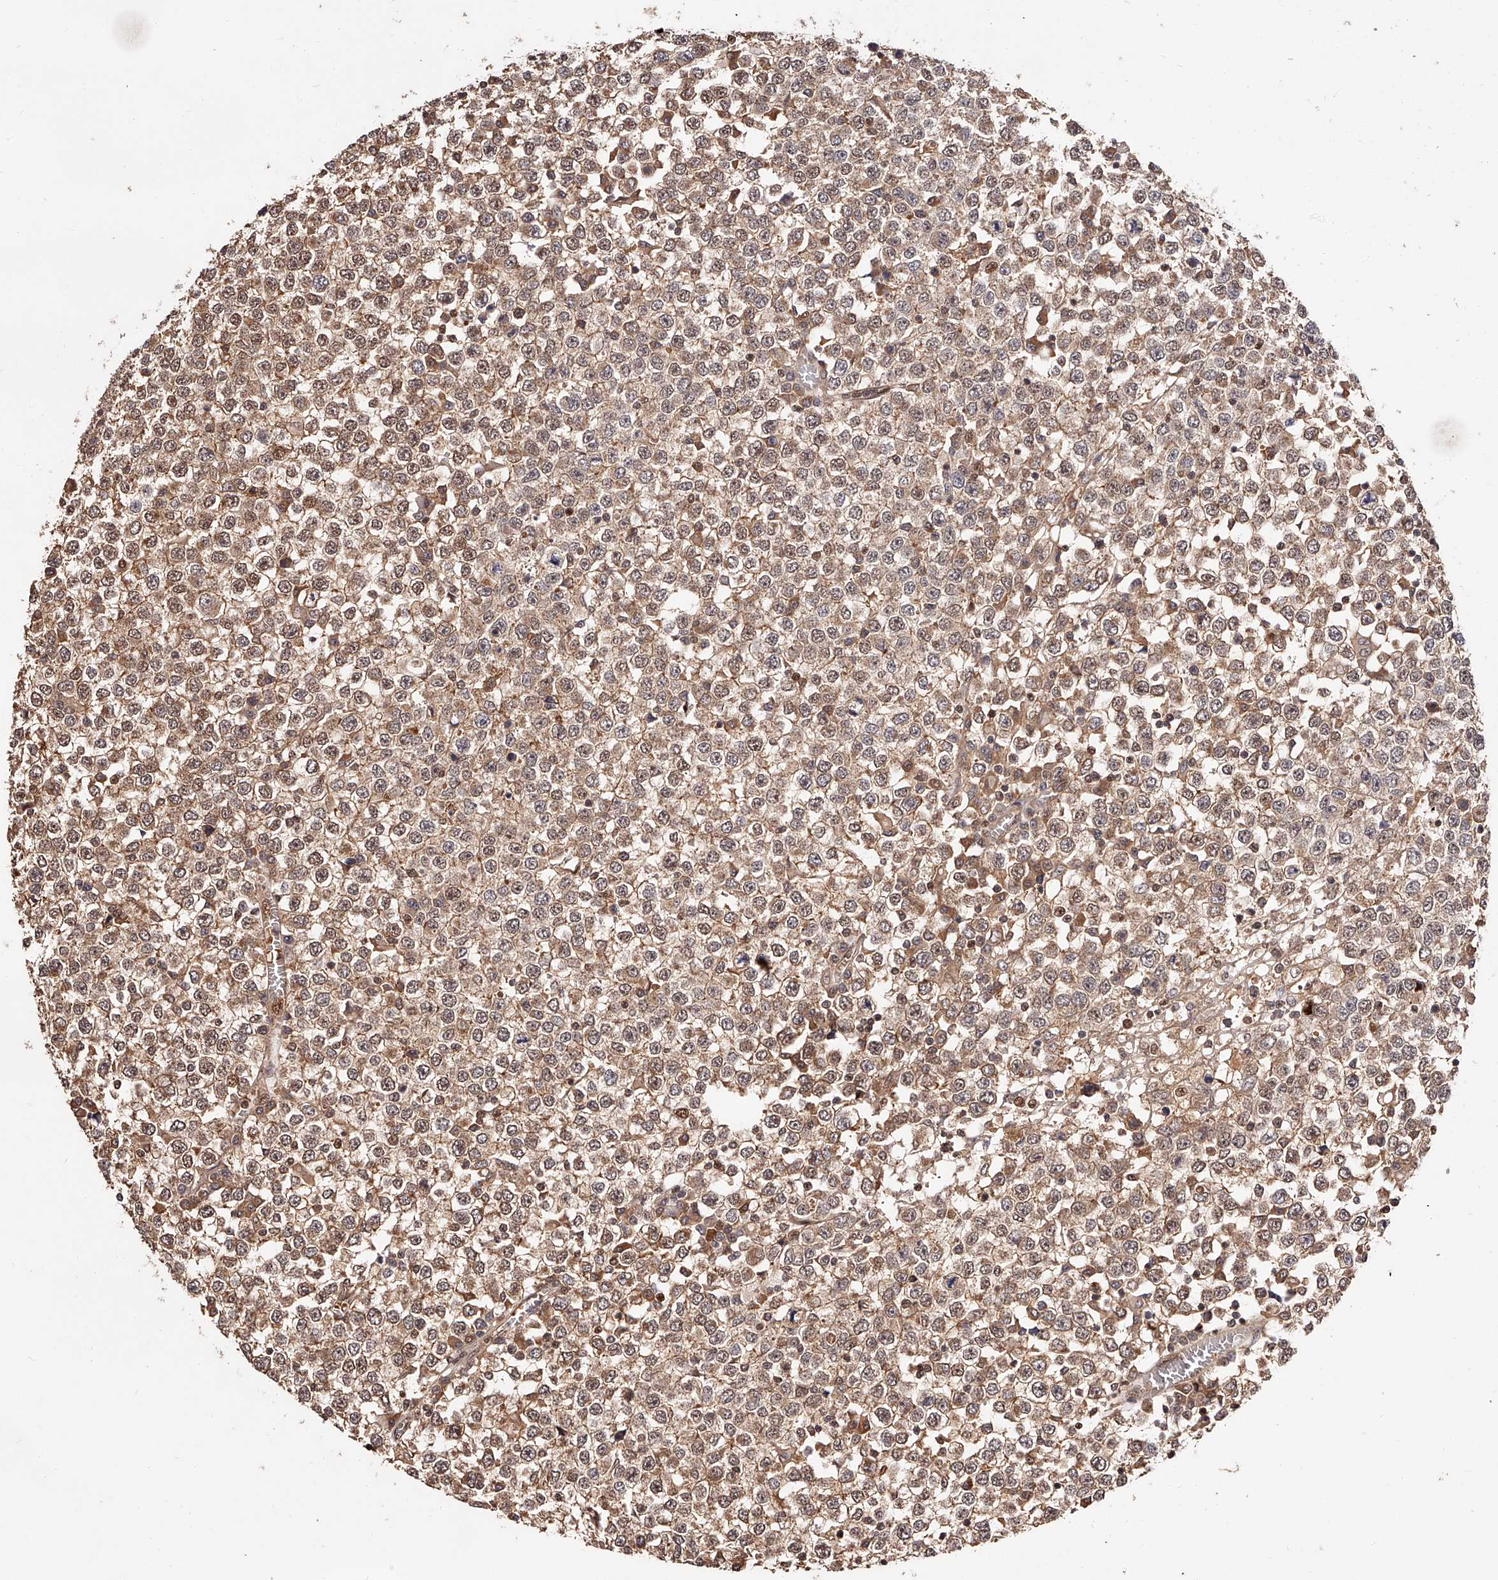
{"staining": {"intensity": "moderate", "quantity": ">75%", "location": "cytoplasmic/membranous,nuclear"}, "tissue": "testis cancer", "cell_type": "Tumor cells", "image_type": "cancer", "snomed": [{"axis": "morphology", "description": "Seminoma, NOS"}, {"axis": "topography", "description": "Testis"}], "caption": "Immunohistochemistry image of neoplastic tissue: human testis cancer (seminoma) stained using IHC exhibits medium levels of moderate protein expression localized specifically in the cytoplasmic/membranous and nuclear of tumor cells, appearing as a cytoplasmic/membranous and nuclear brown color.", "gene": "CUL7", "patient": {"sex": "male", "age": 65}}